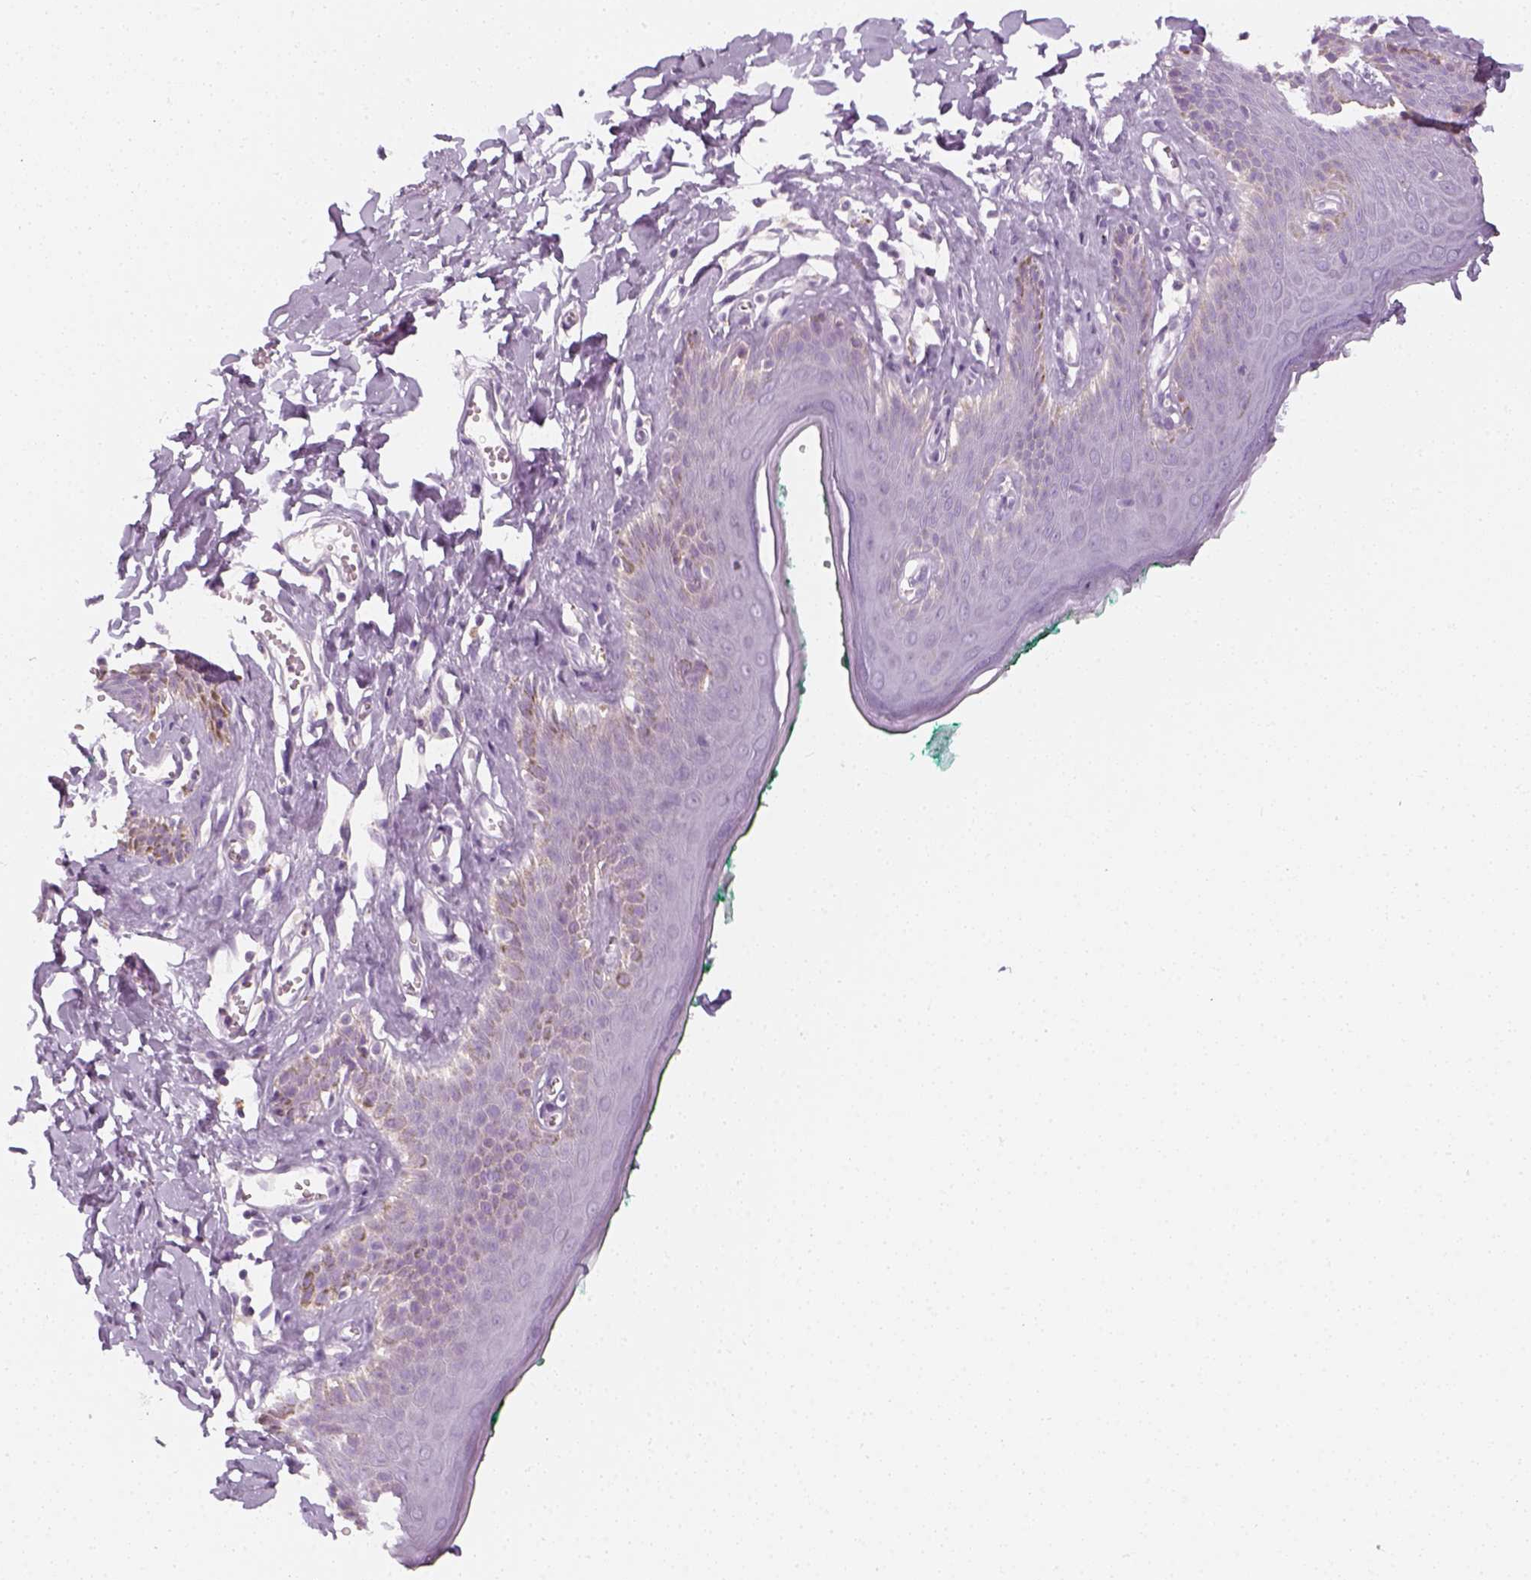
{"staining": {"intensity": "weak", "quantity": "<25%", "location": "cytoplasmic/membranous"}, "tissue": "skin", "cell_type": "Epidermal cells", "image_type": "normal", "snomed": [{"axis": "morphology", "description": "Normal tissue, NOS"}, {"axis": "topography", "description": "Vulva"}, {"axis": "topography", "description": "Peripheral nerve tissue"}], "caption": "A micrograph of skin stained for a protein reveals no brown staining in epidermal cells. Brightfield microscopy of immunohistochemistry (IHC) stained with DAB (3,3'-diaminobenzidine) (brown) and hematoxylin (blue), captured at high magnification.", "gene": "PRAME", "patient": {"sex": "female", "age": 66}}